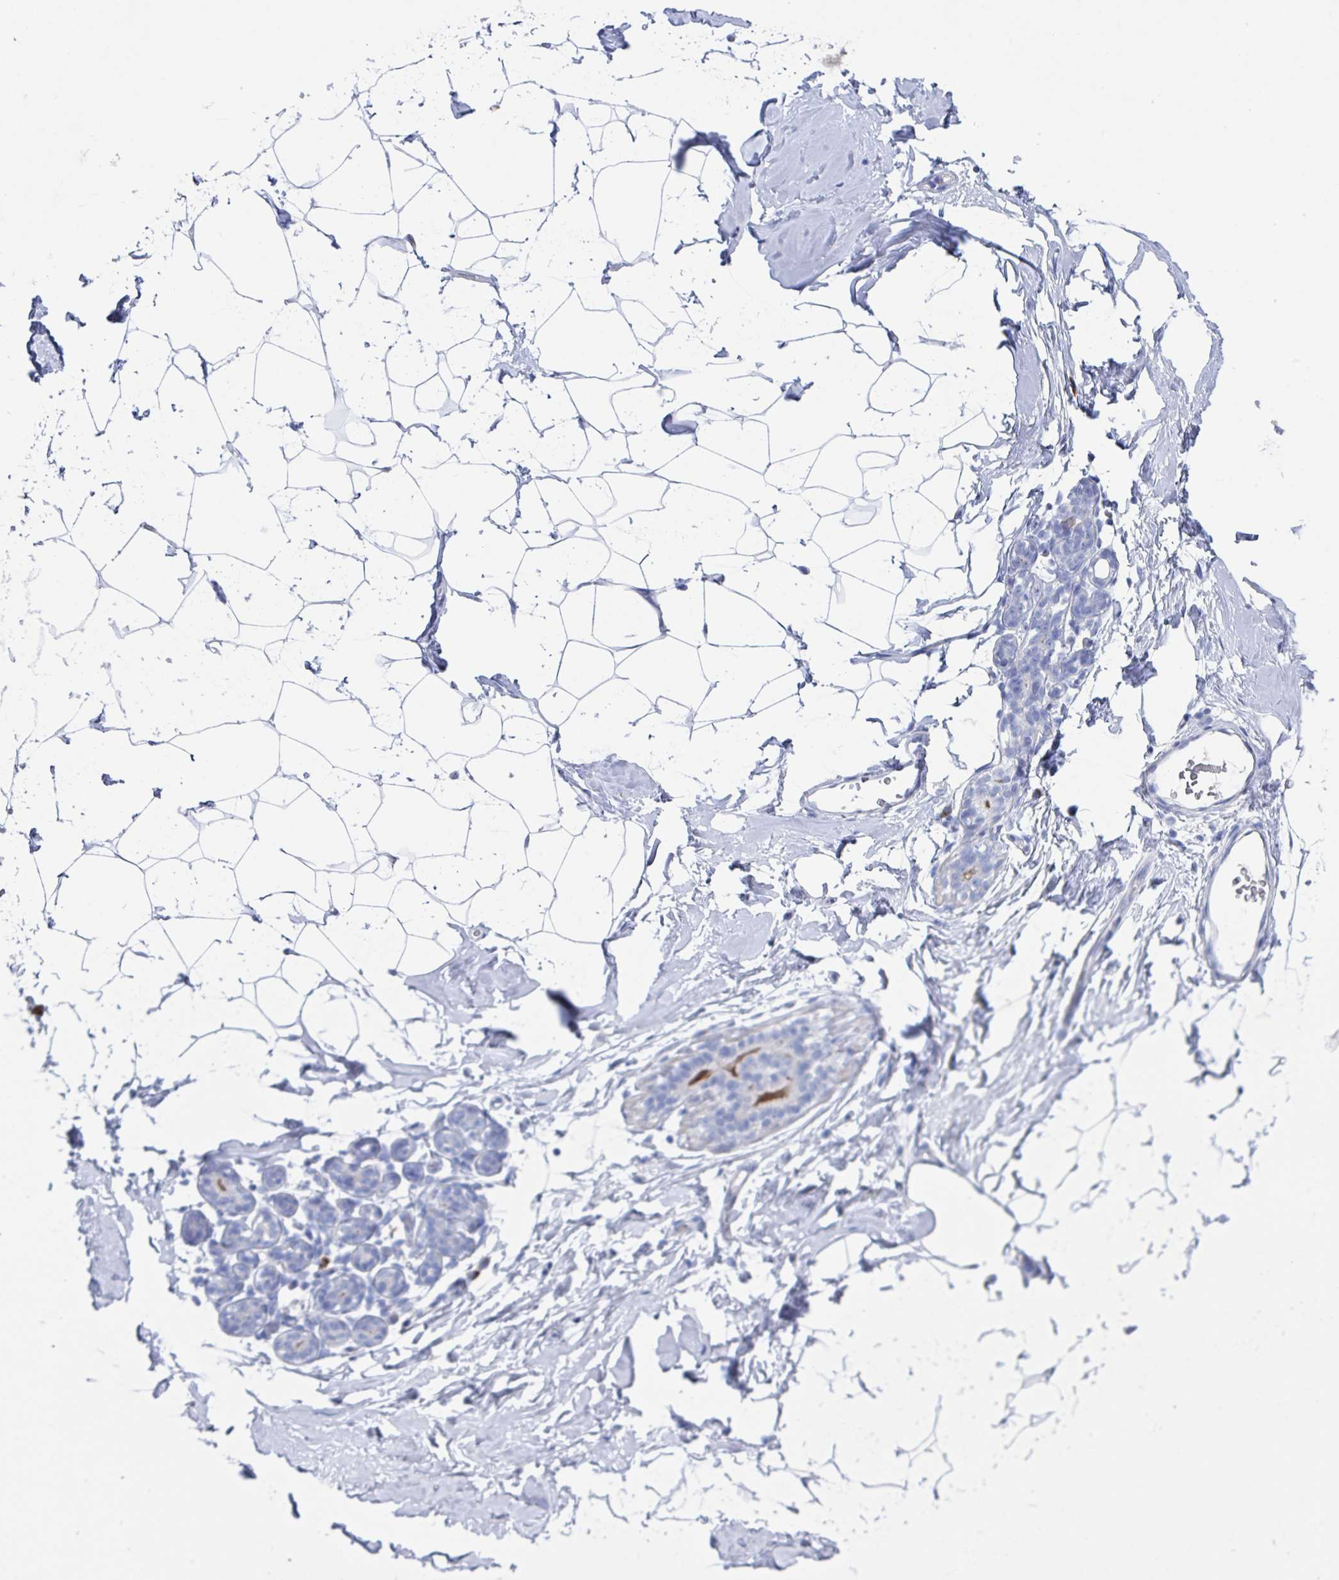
{"staining": {"intensity": "negative", "quantity": "none", "location": "none"}, "tissue": "breast", "cell_type": "Adipocytes", "image_type": "normal", "snomed": [{"axis": "morphology", "description": "Normal tissue, NOS"}, {"axis": "topography", "description": "Breast"}], "caption": "Immunohistochemical staining of unremarkable human breast exhibits no significant staining in adipocytes. (Stains: DAB IHC with hematoxylin counter stain, Microscopy: brightfield microscopy at high magnification).", "gene": "NT5C3B", "patient": {"sex": "female", "age": 32}}